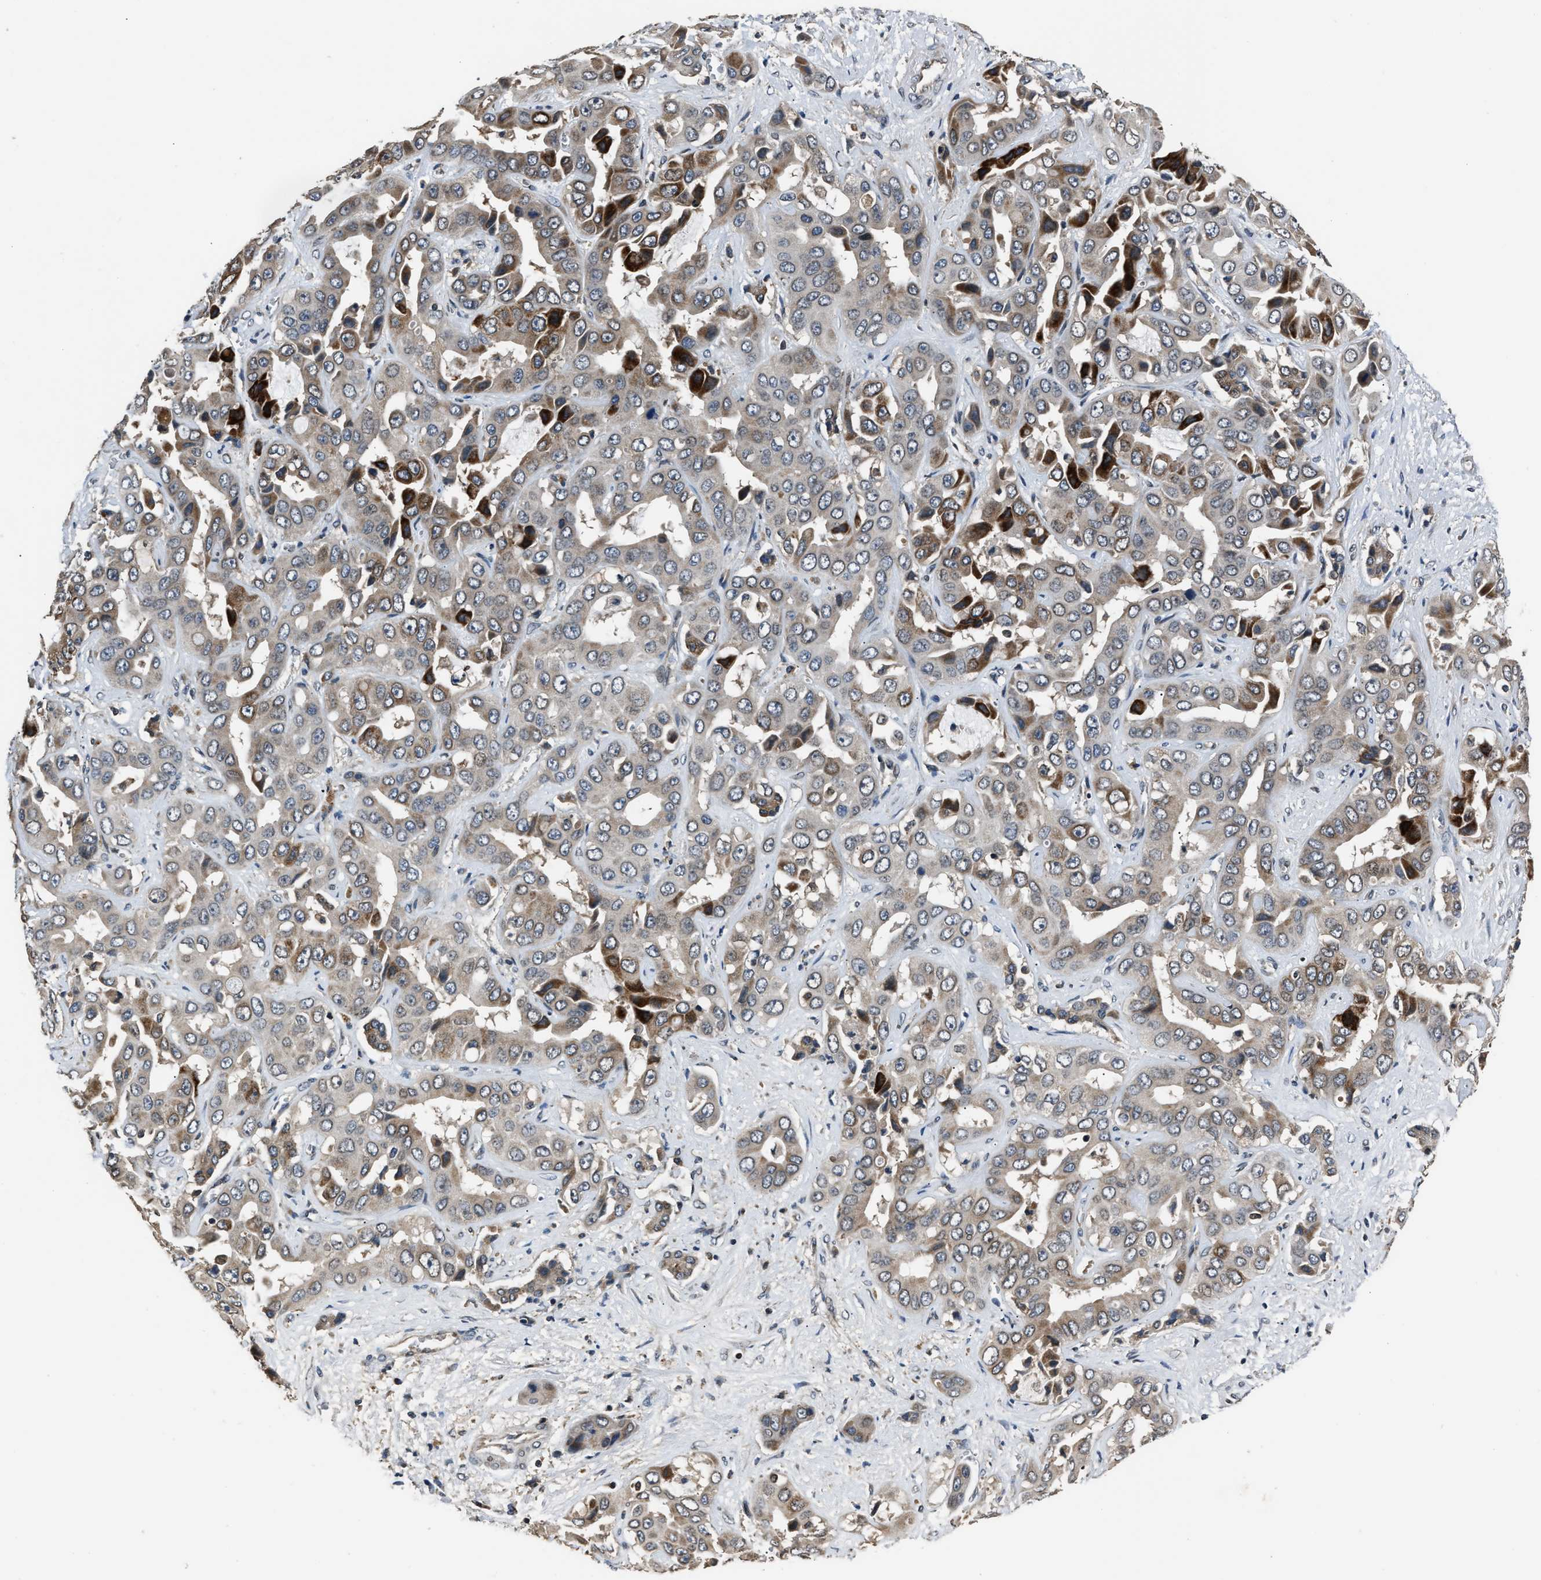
{"staining": {"intensity": "strong", "quantity": "<25%", "location": "cytoplasmic/membranous"}, "tissue": "liver cancer", "cell_type": "Tumor cells", "image_type": "cancer", "snomed": [{"axis": "morphology", "description": "Cholangiocarcinoma"}, {"axis": "topography", "description": "Liver"}], "caption": "The immunohistochemical stain shows strong cytoplasmic/membranous positivity in tumor cells of cholangiocarcinoma (liver) tissue.", "gene": "TNRC18", "patient": {"sex": "female", "age": 52}}